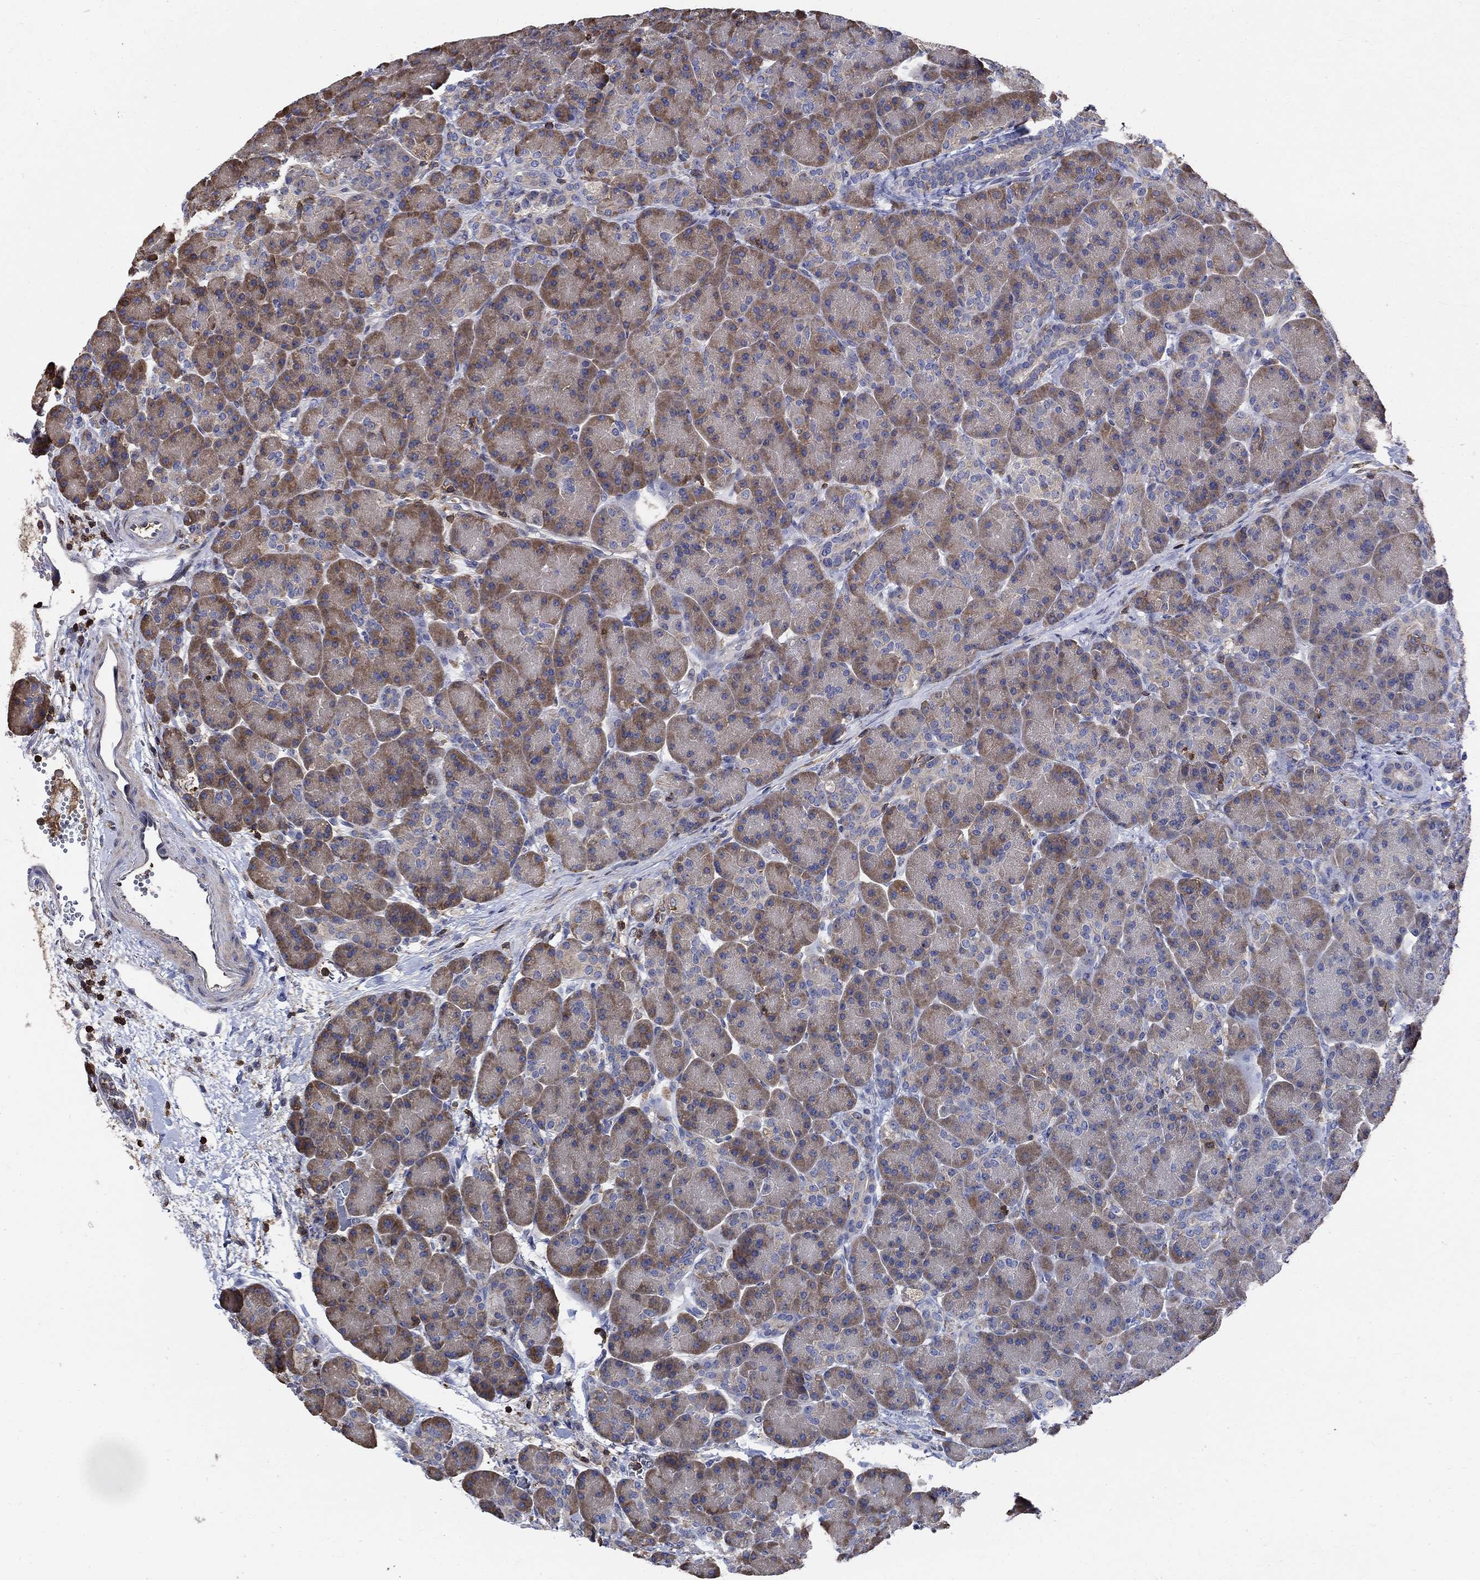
{"staining": {"intensity": "moderate", "quantity": "25%-75%", "location": "cytoplasmic/membranous"}, "tissue": "pancreas", "cell_type": "Exocrine glandular cells", "image_type": "normal", "snomed": [{"axis": "morphology", "description": "Normal tissue, NOS"}, {"axis": "topography", "description": "Pancreas"}], "caption": "Immunohistochemical staining of normal human pancreas exhibits moderate cytoplasmic/membranous protein staining in approximately 25%-75% of exocrine glandular cells.", "gene": "AGAP2", "patient": {"sex": "female", "age": 63}}